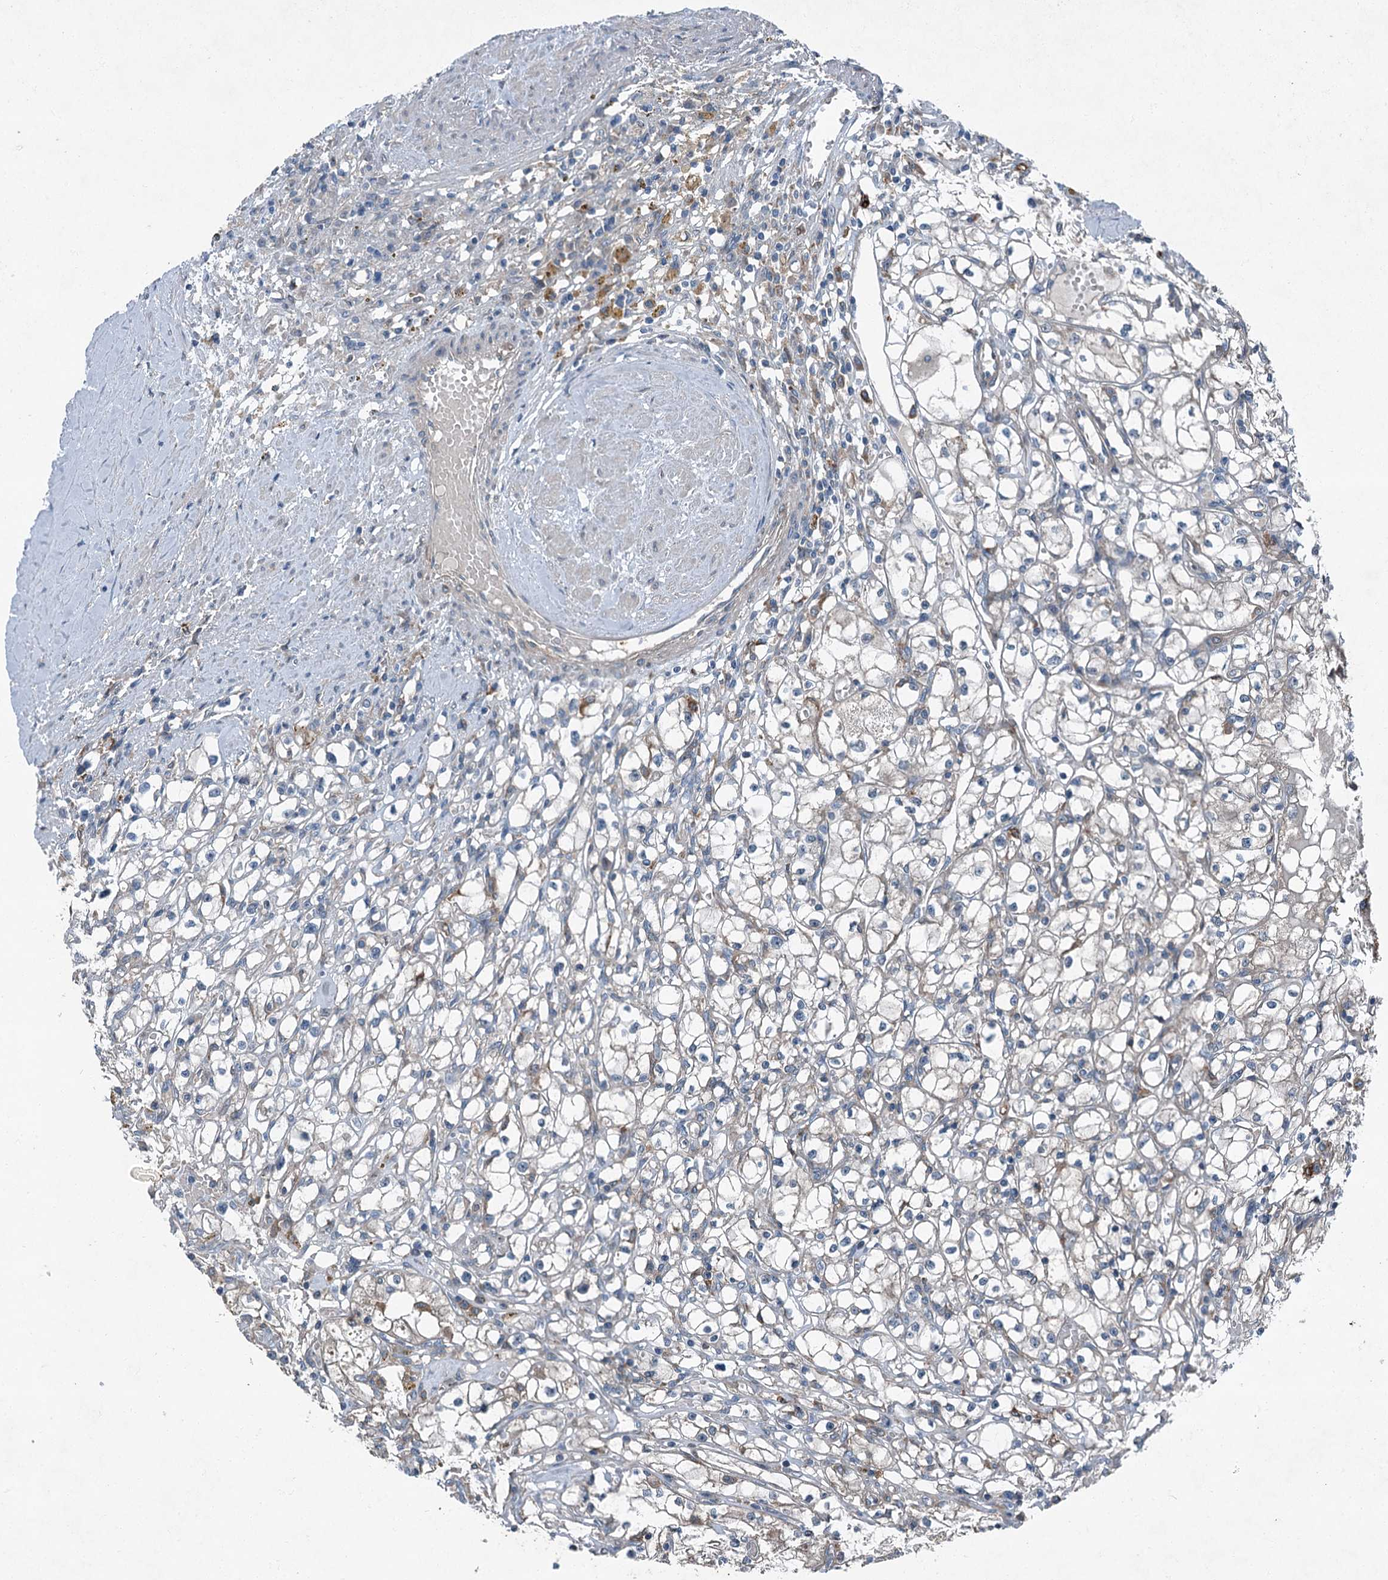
{"staining": {"intensity": "weak", "quantity": "25%-75%", "location": "cytoplasmic/membranous"}, "tissue": "renal cancer", "cell_type": "Tumor cells", "image_type": "cancer", "snomed": [{"axis": "morphology", "description": "Adenocarcinoma, NOS"}, {"axis": "topography", "description": "Kidney"}], "caption": "DAB immunohistochemical staining of human renal adenocarcinoma displays weak cytoplasmic/membranous protein staining in approximately 25%-75% of tumor cells. (Brightfield microscopy of DAB IHC at high magnification).", "gene": "AXL", "patient": {"sex": "male", "age": 56}}